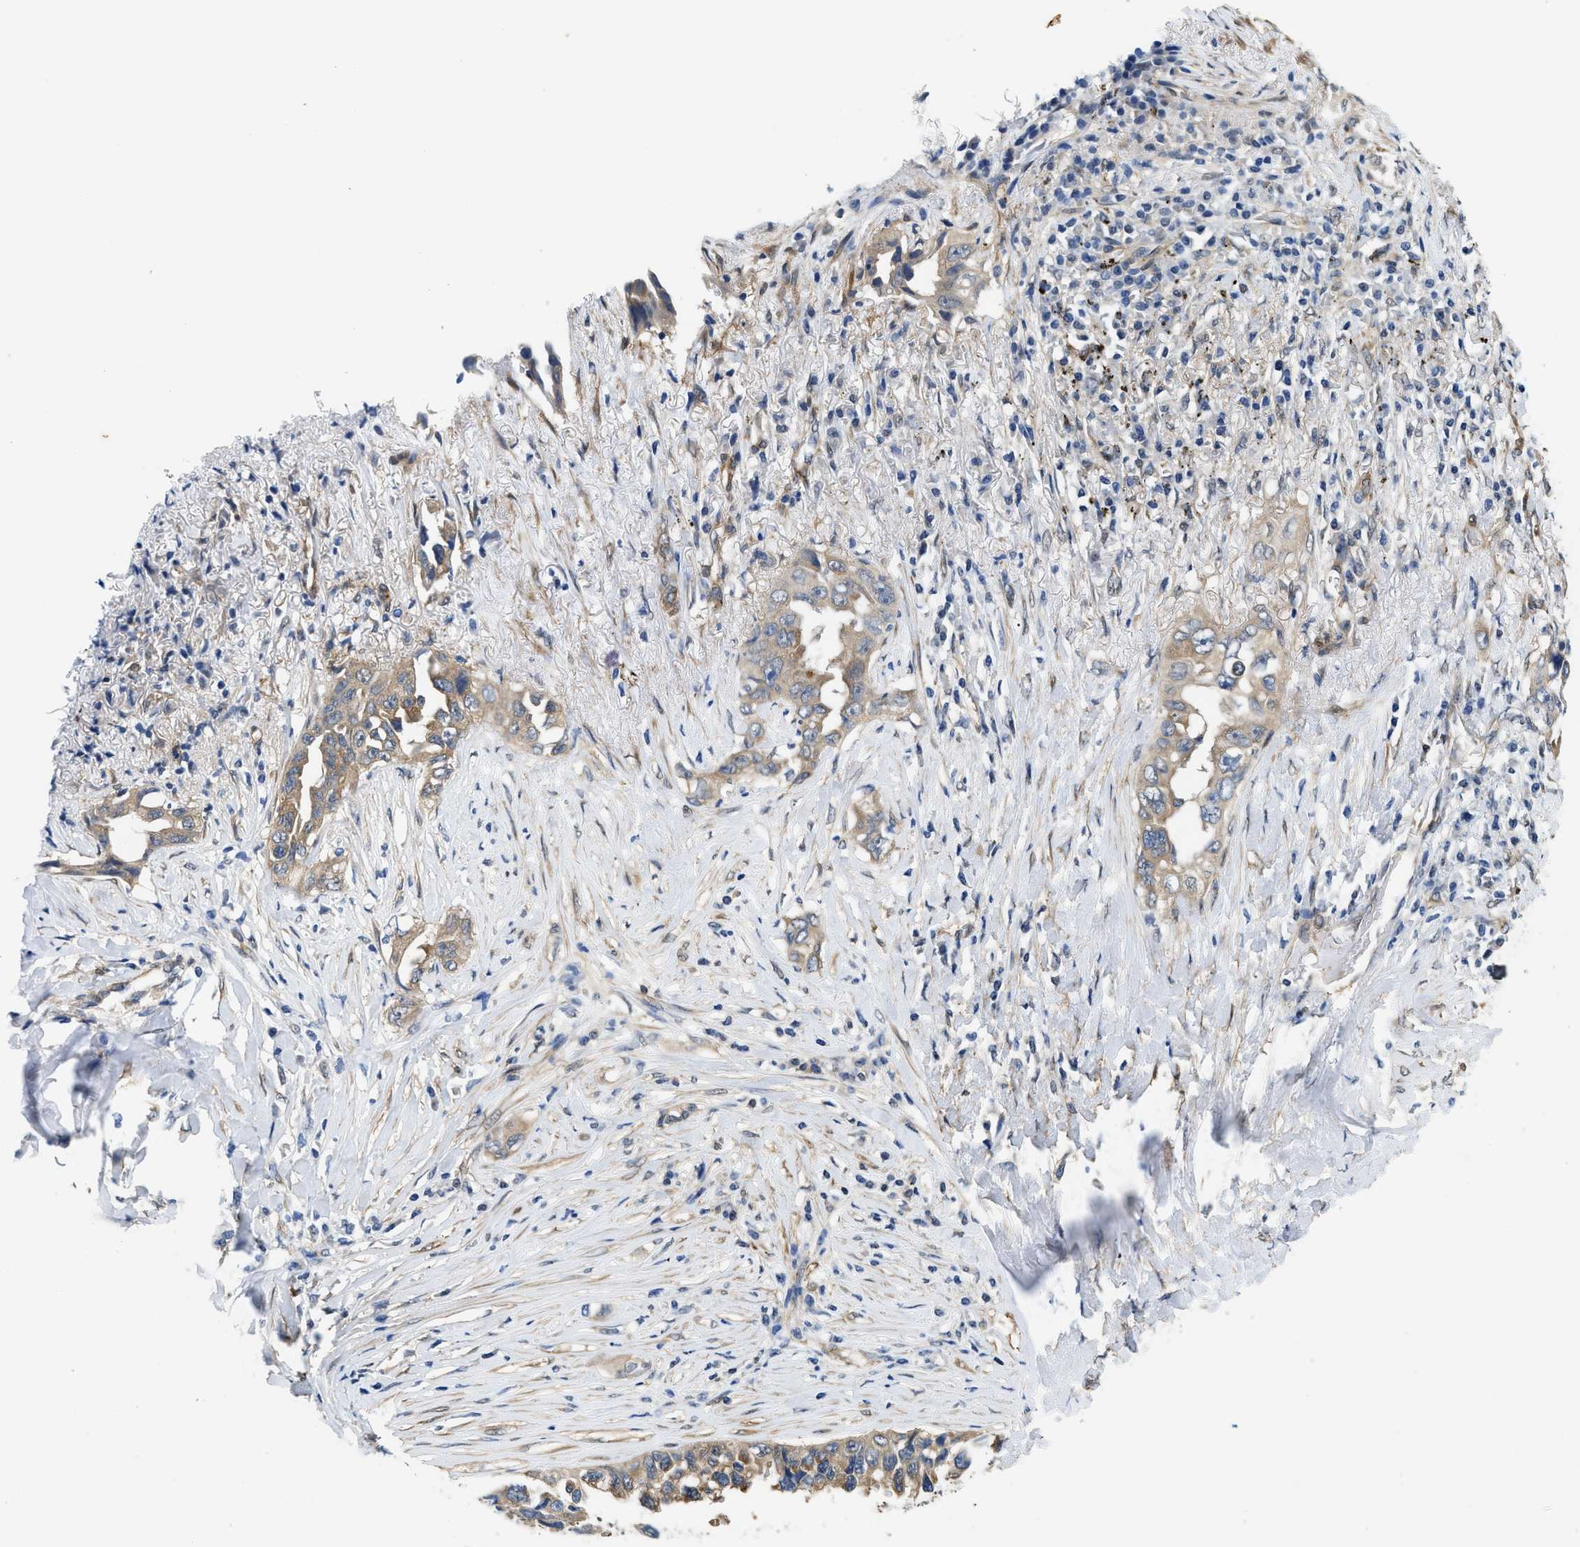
{"staining": {"intensity": "moderate", "quantity": ">75%", "location": "cytoplasmic/membranous"}, "tissue": "lung cancer", "cell_type": "Tumor cells", "image_type": "cancer", "snomed": [{"axis": "morphology", "description": "Adenocarcinoma, NOS"}, {"axis": "topography", "description": "Lung"}], "caption": "IHC image of neoplastic tissue: human lung cancer (adenocarcinoma) stained using IHC shows medium levels of moderate protein expression localized specifically in the cytoplasmic/membranous of tumor cells, appearing as a cytoplasmic/membranous brown color.", "gene": "RAPH1", "patient": {"sex": "female", "age": 51}}